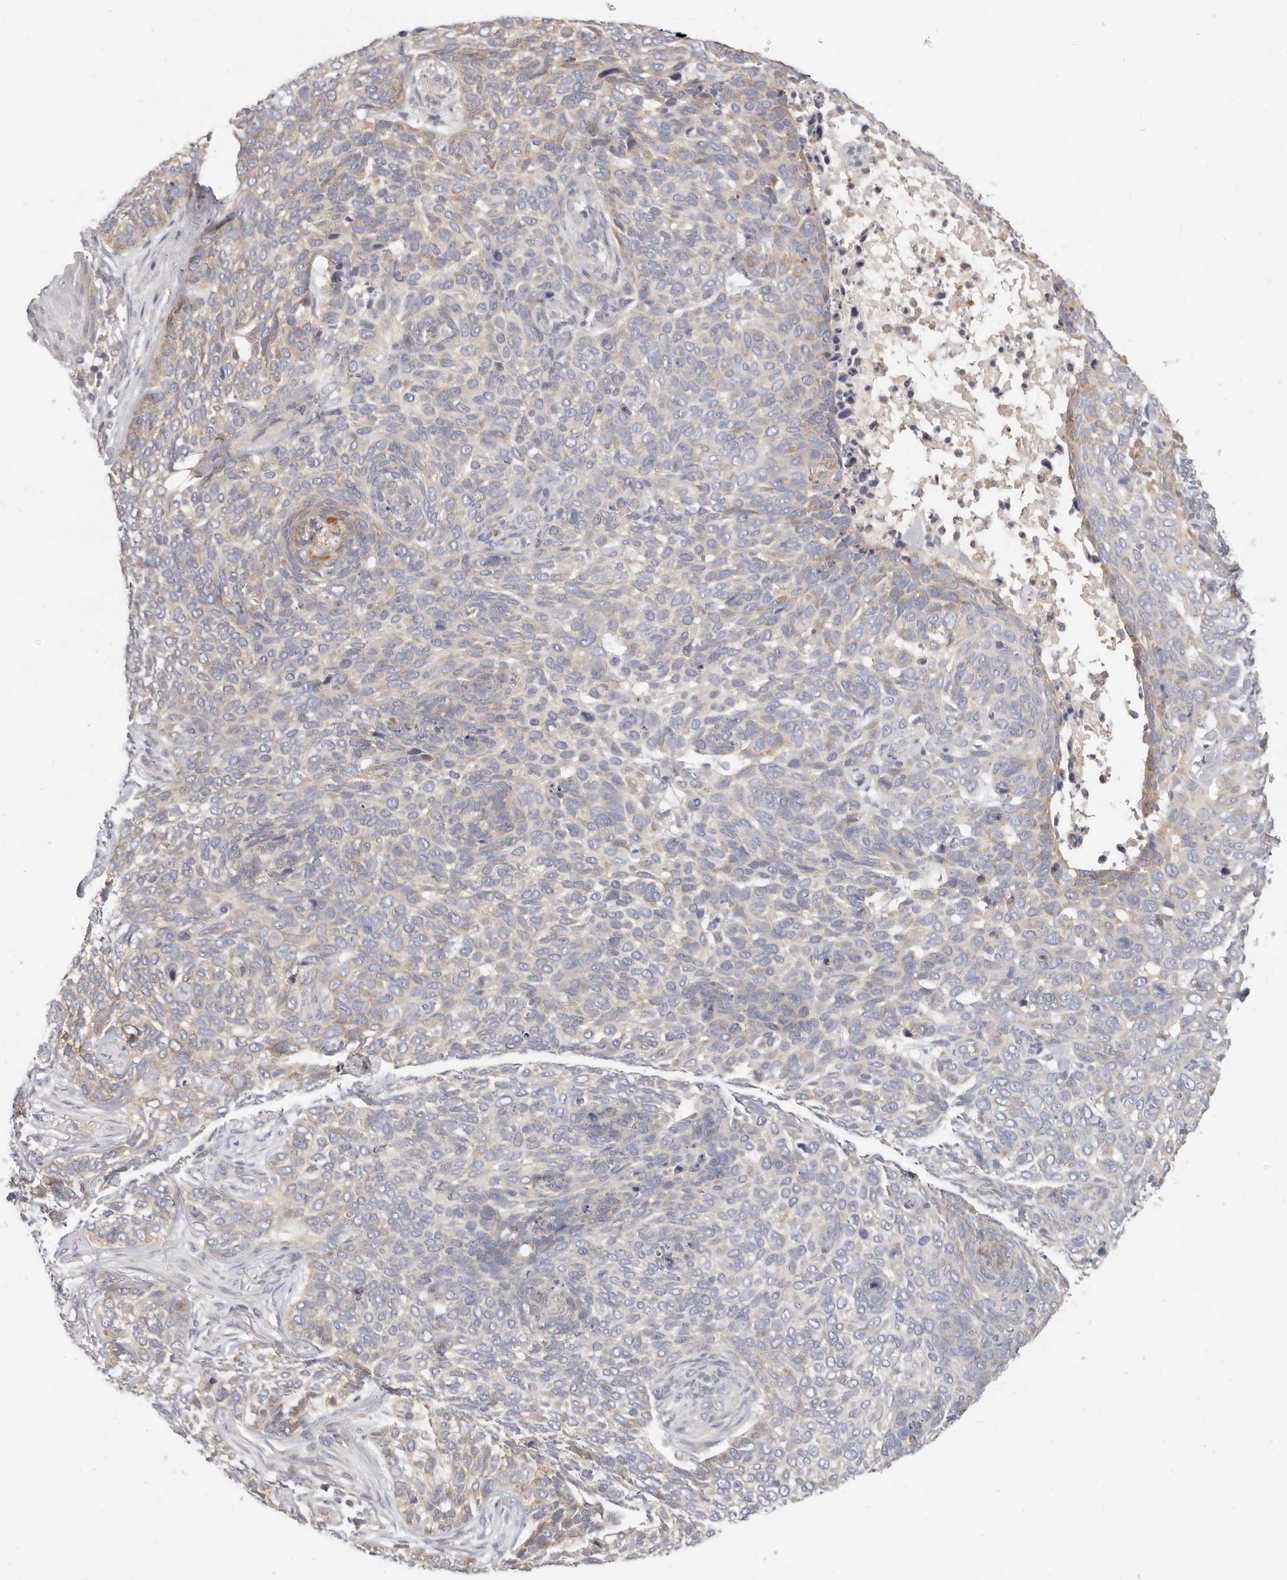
{"staining": {"intensity": "moderate", "quantity": "25%-75%", "location": "cytoplasmic/membranous"}, "tissue": "skin cancer", "cell_type": "Tumor cells", "image_type": "cancer", "snomed": [{"axis": "morphology", "description": "Basal cell carcinoma"}, {"axis": "topography", "description": "Skin"}], "caption": "DAB immunohistochemical staining of human skin cancer exhibits moderate cytoplasmic/membranous protein positivity in about 25%-75% of tumor cells.", "gene": "TFB2M", "patient": {"sex": "female", "age": 64}}